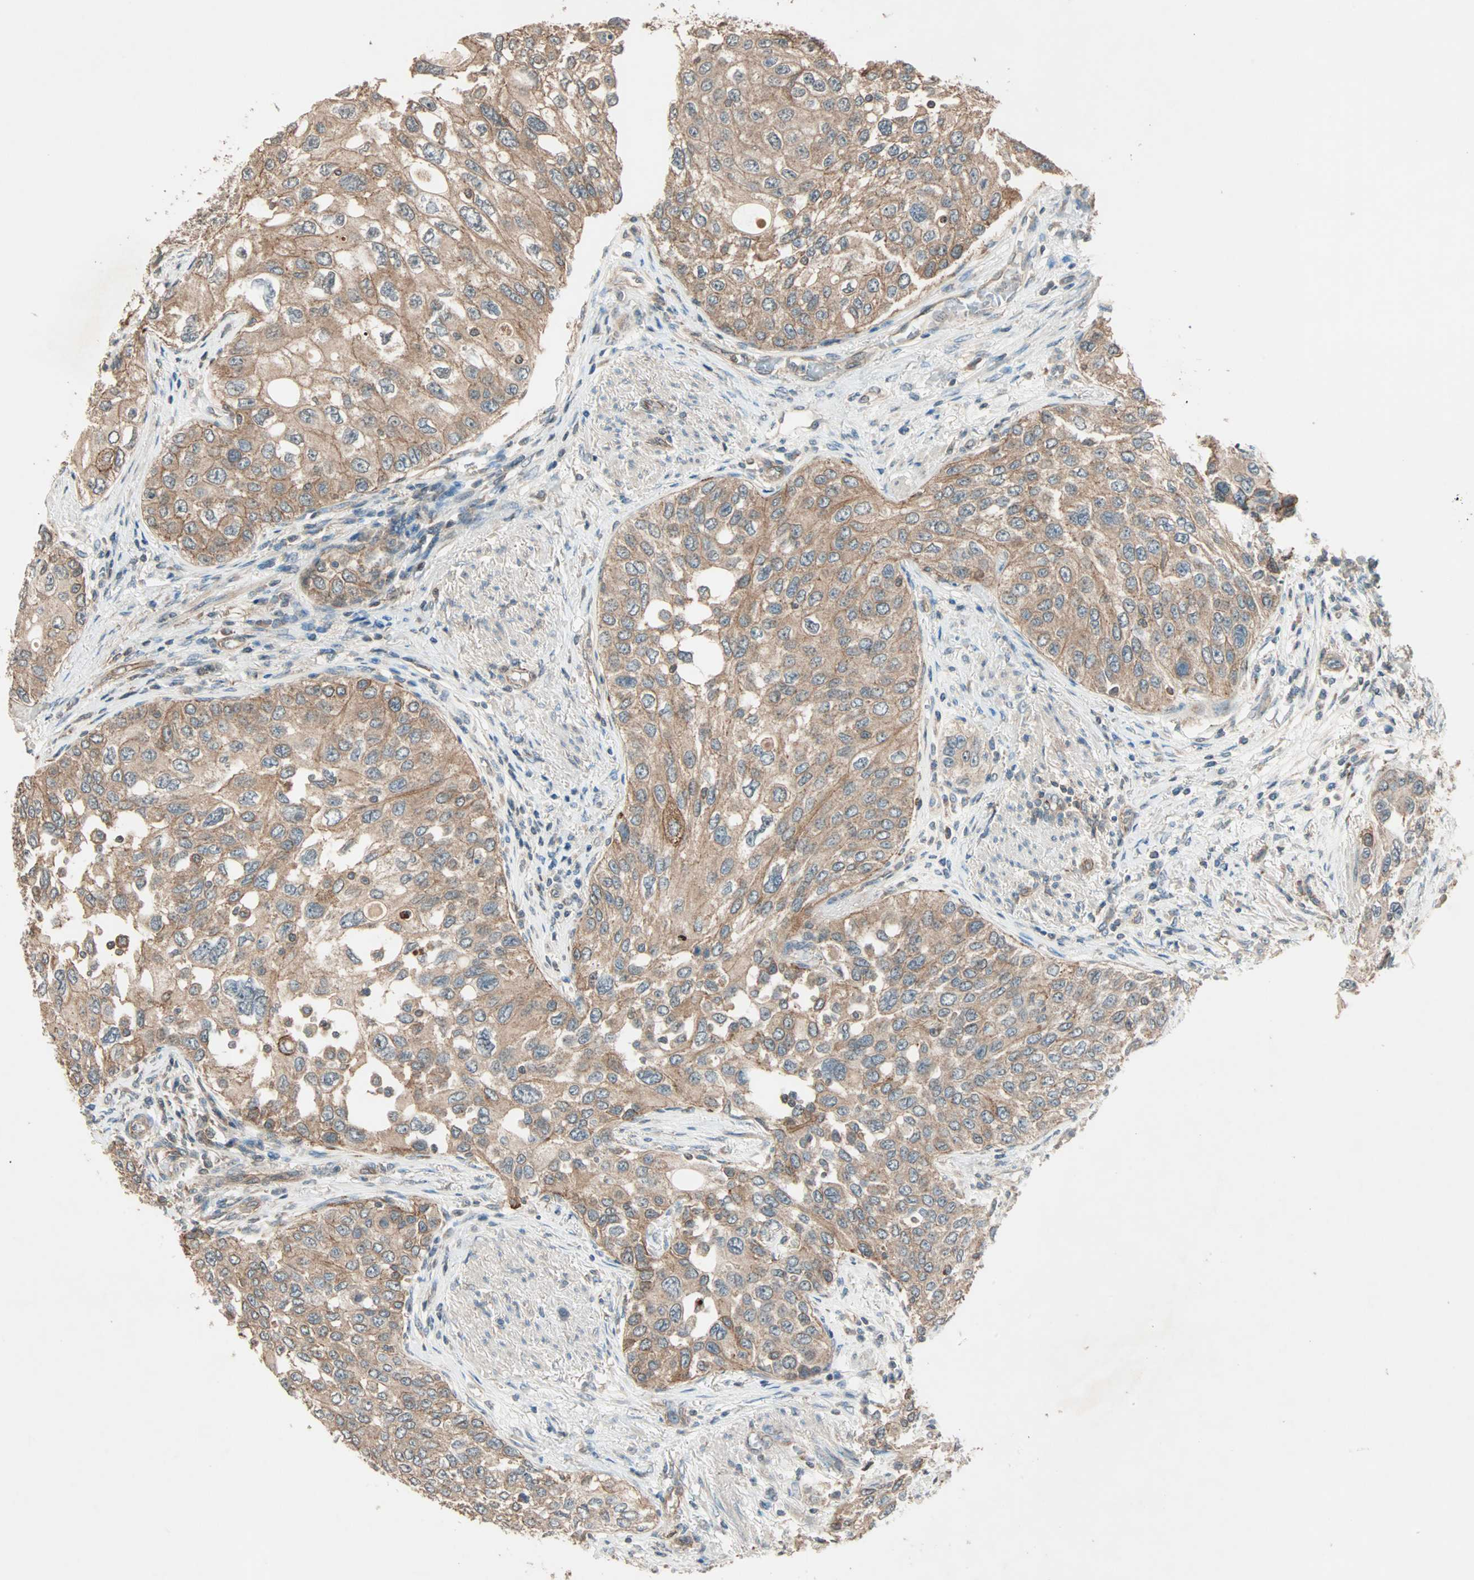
{"staining": {"intensity": "moderate", "quantity": ">75%", "location": "cytoplasmic/membranous"}, "tissue": "urothelial cancer", "cell_type": "Tumor cells", "image_type": "cancer", "snomed": [{"axis": "morphology", "description": "Urothelial carcinoma, High grade"}, {"axis": "topography", "description": "Urinary bladder"}], "caption": "This photomicrograph exhibits IHC staining of human urothelial carcinoma (high-grade), with medium moderate cytoplasmic/membranous staining in about >75% of tumor cells.", "gene": "MAP3K21", "patient": {"sex": "female", "age": 56}}